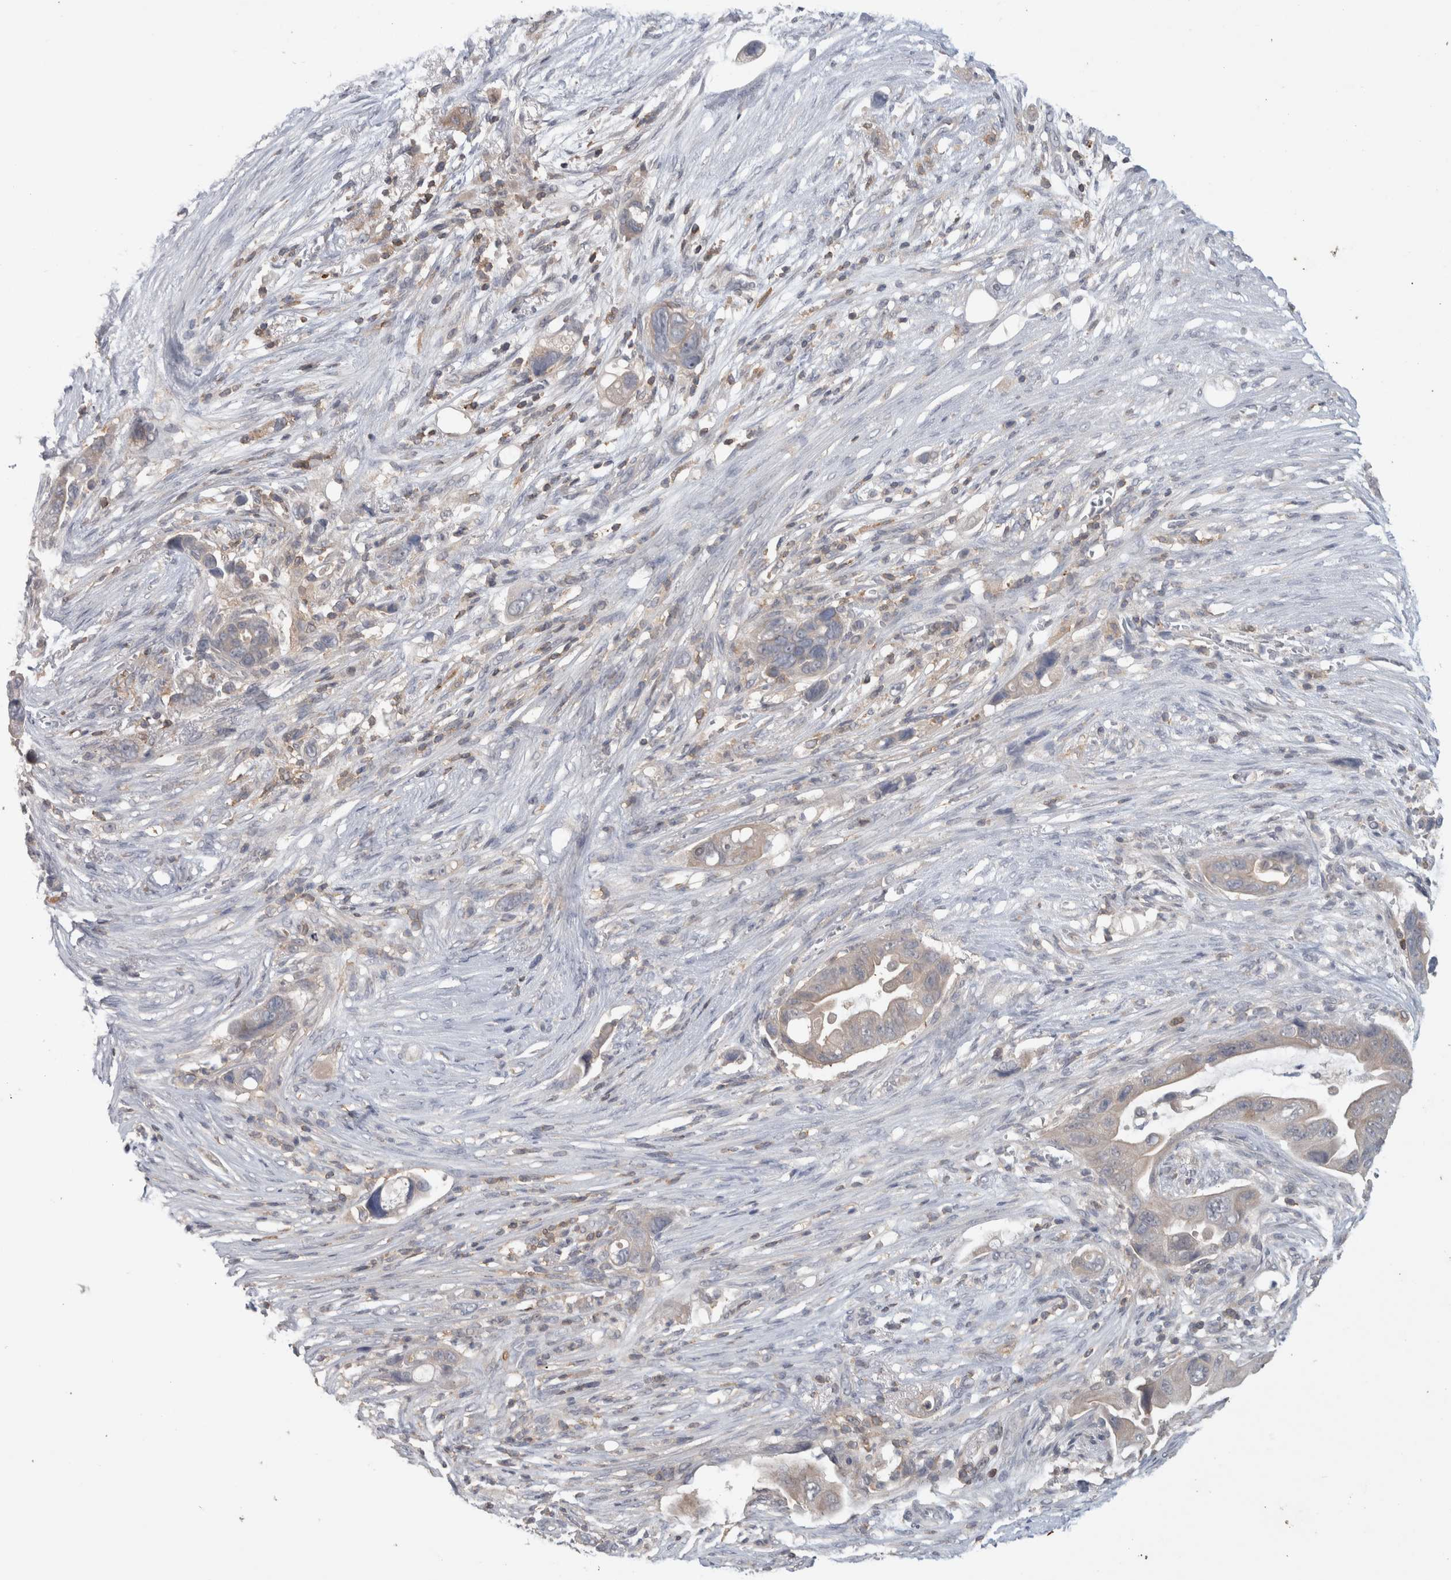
{"staining": {"intensity": "negative", "quantity": "none", "location": "none"}, "tissue": "pancreatic cancer", "cell_type": "Tumor cells", "image_type": "cancer", "snomed": [{"axis": "morphology", "description": "Adenocarcinoma, NOS"}, {"axis": "topography", "description": "Pancreas"}], "caption": "Human pancreatic cancer stained for a protein using immunohistochemistry exhibits no staining in tumor cells.", "gene": "GFRA2", "patient": {"sex": "female", "age": 72}}